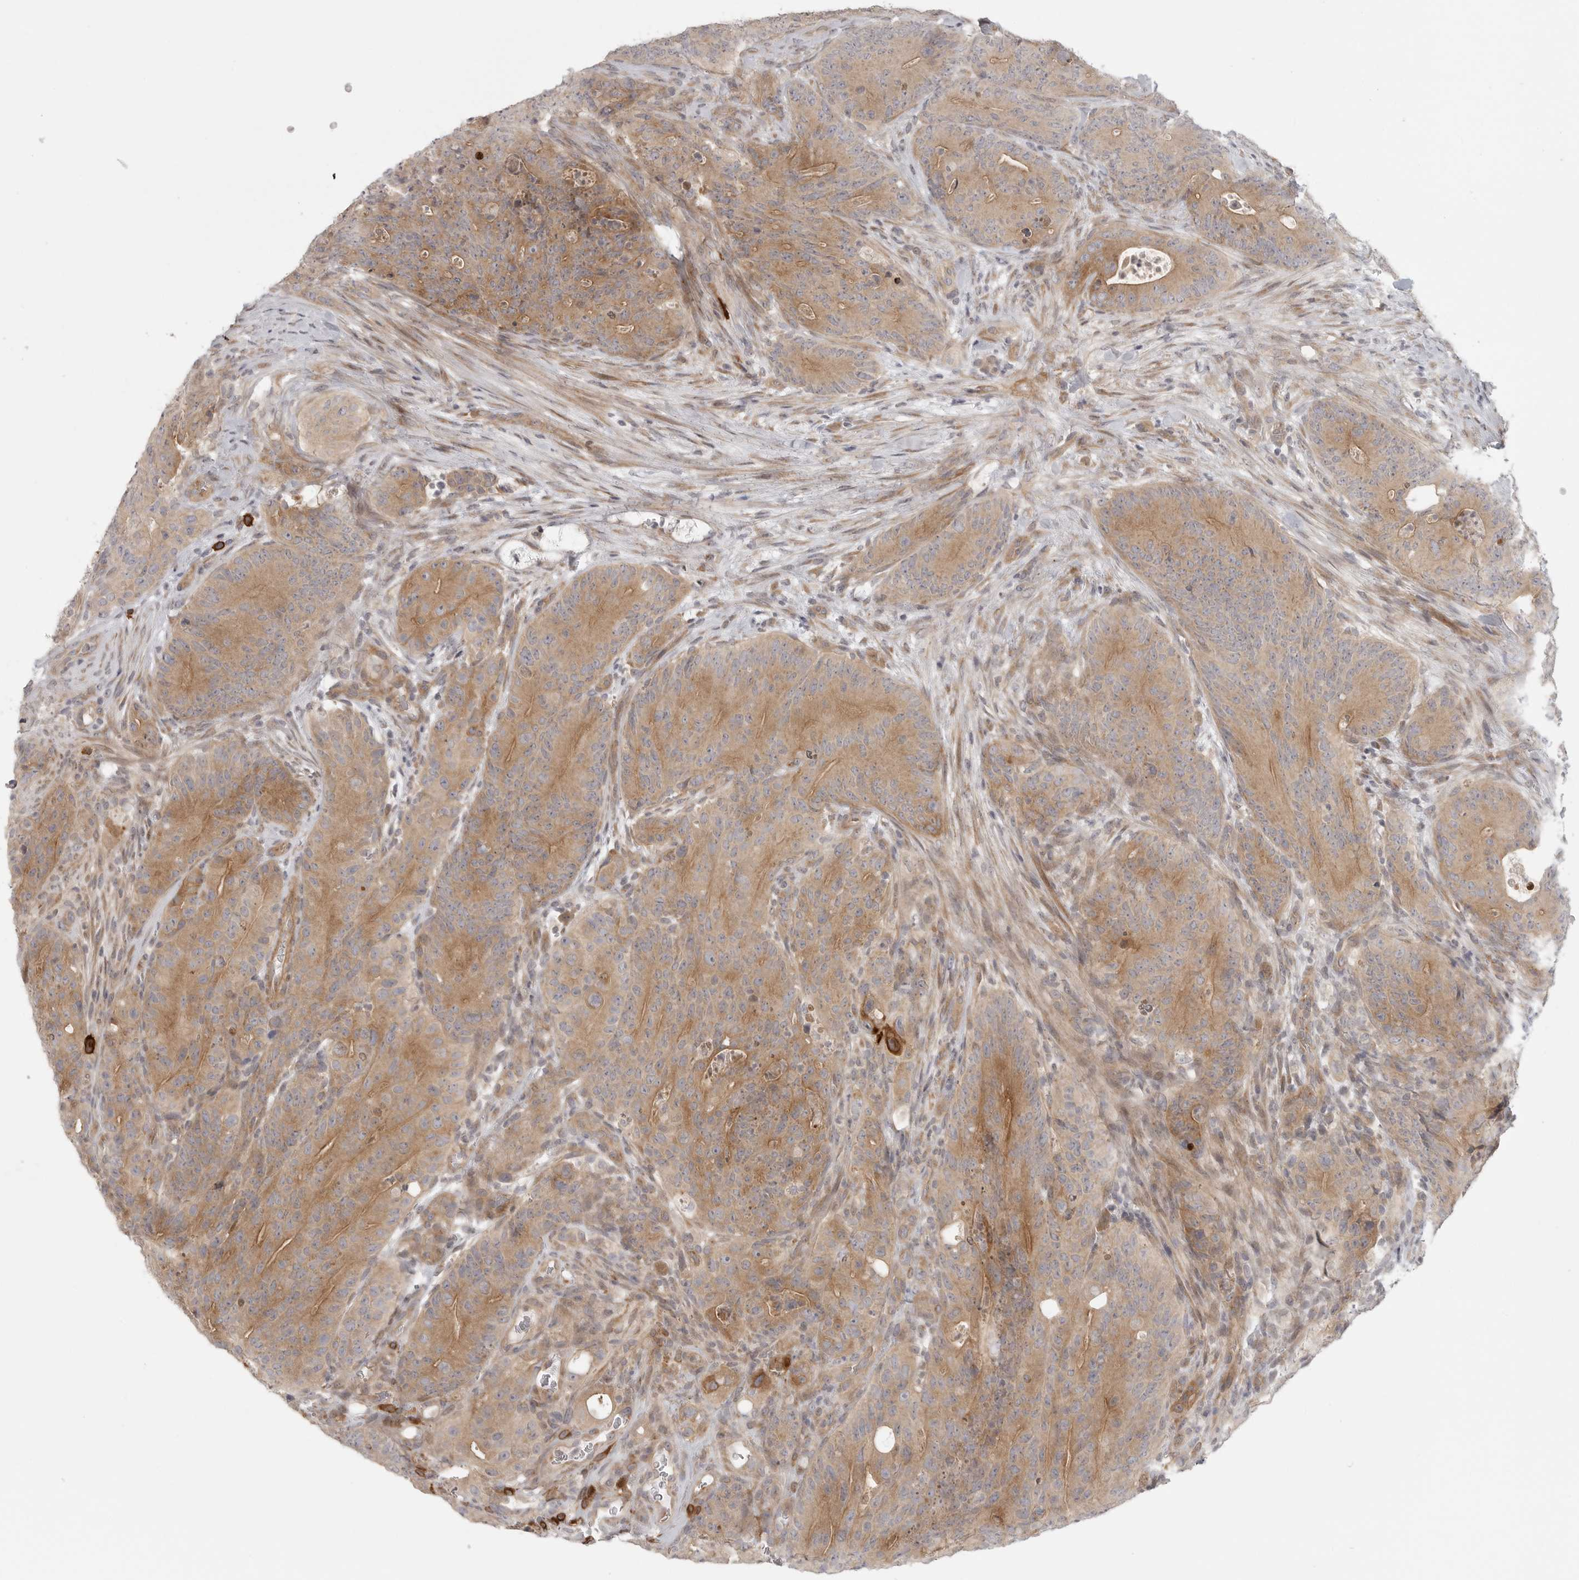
{"staining": {"intensity": "moderate", "quantity": ">75%", "location": "cytoplasmic/membranous"}, "tissue": "colorectal cancer", "cell_type": "Tumor cells", "image_type": "cancer", "snomed": [{"axis": "morphology", "description": "Normal tissue, NOS"}, {"axis": "topography", "description": "Colon"}], "caption": "Tumor cells display medium levels of moderate cytoplasmic/membranous positivity in about >75% of cells in human colorectal cancer.", "gene": "CCPG1", "patient": {"sex": "female", "age": 82}}